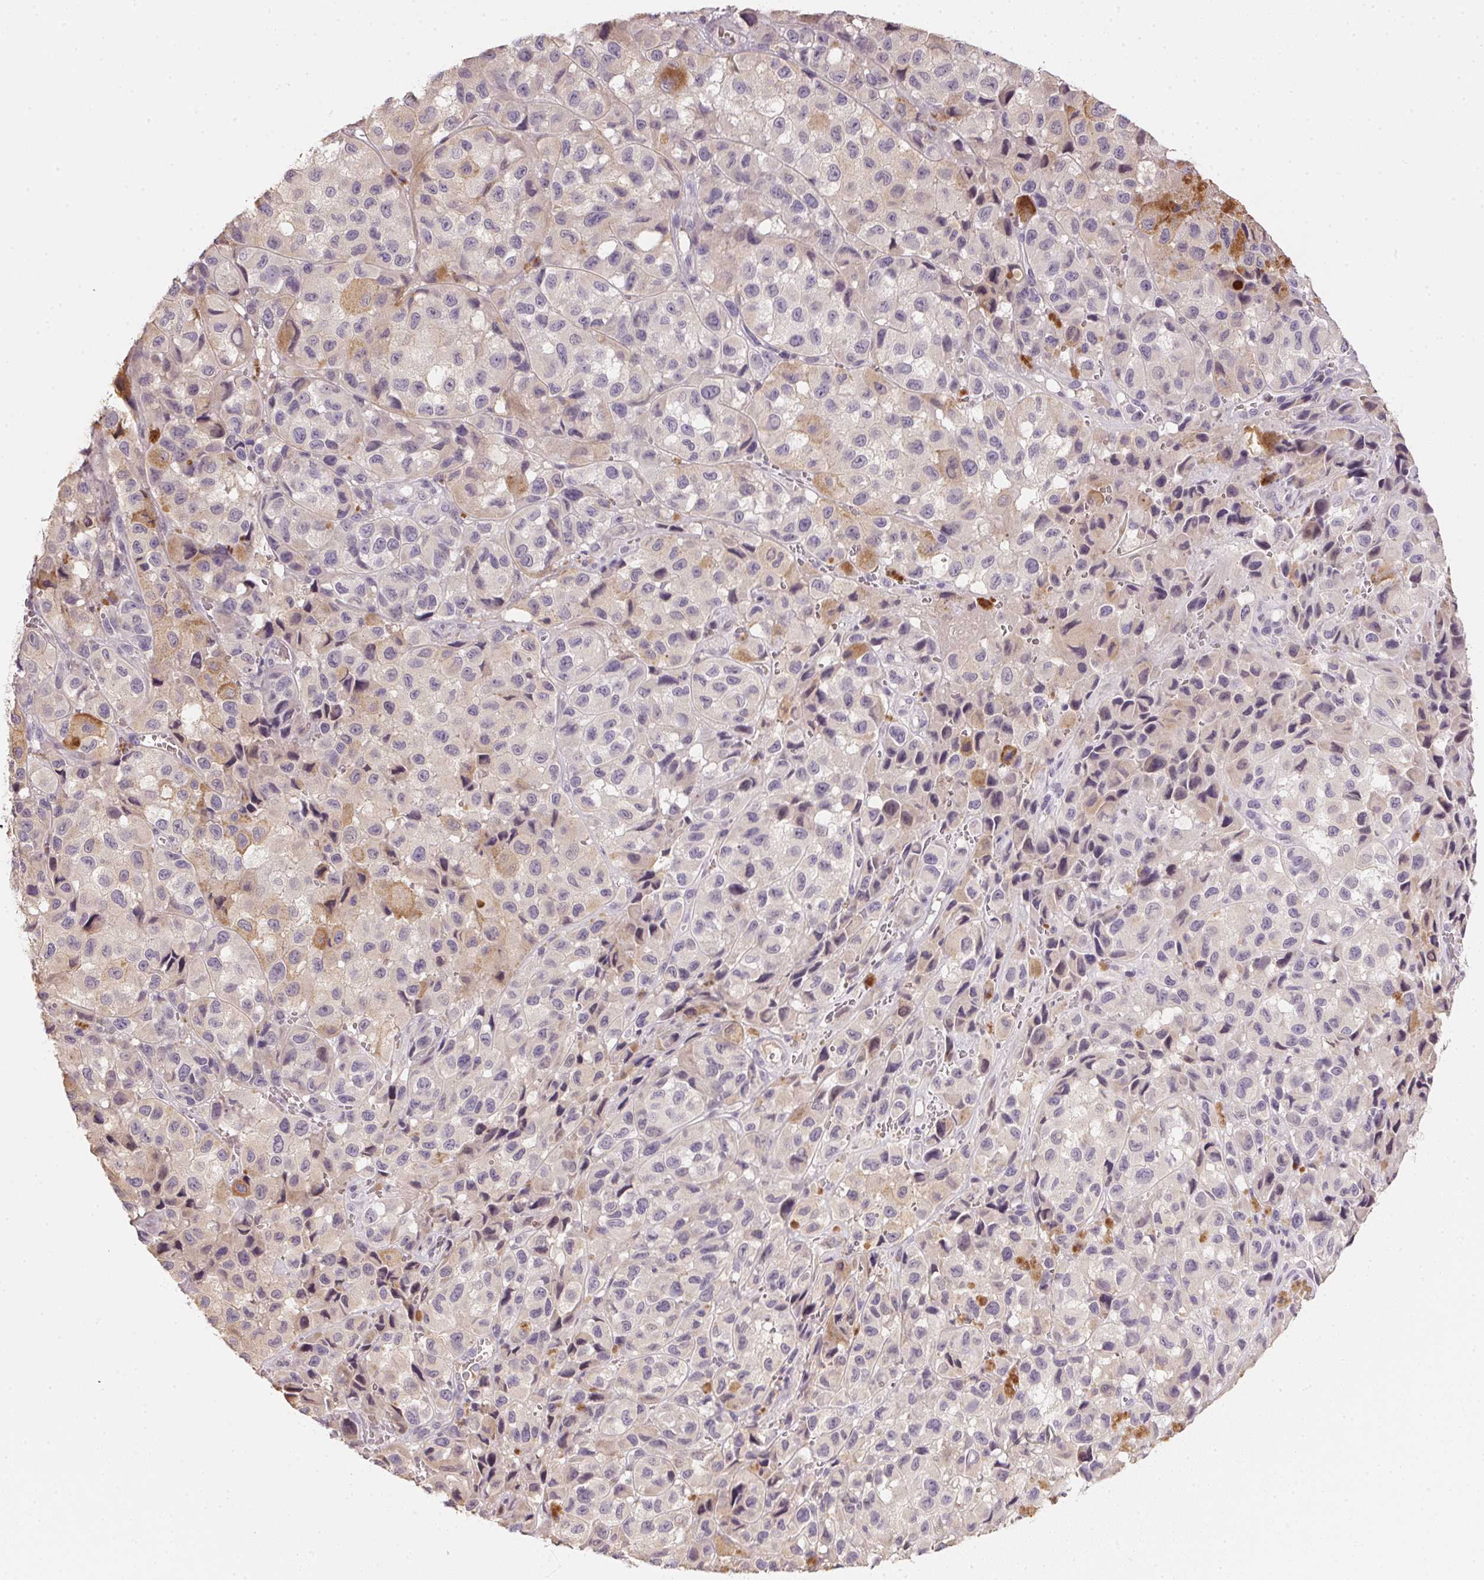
{"staining": {"intensity": "negative", "quantity": "none", "location": "none"}, "tissue": "melanoma", "cell_type": "Tumor cells", "image_type": "cancer", "snomed": [{"axis": "morphology", "description": "Malignant melanoma, NOS"}, {"axis": "topography", "description": "Skin"}], "caption": "Protein analysis of malignant melanoma reveals no significant staining in tumor cells.", "gene": "ALDH8A1", "patient": {"sex": "male", "age": 93}}